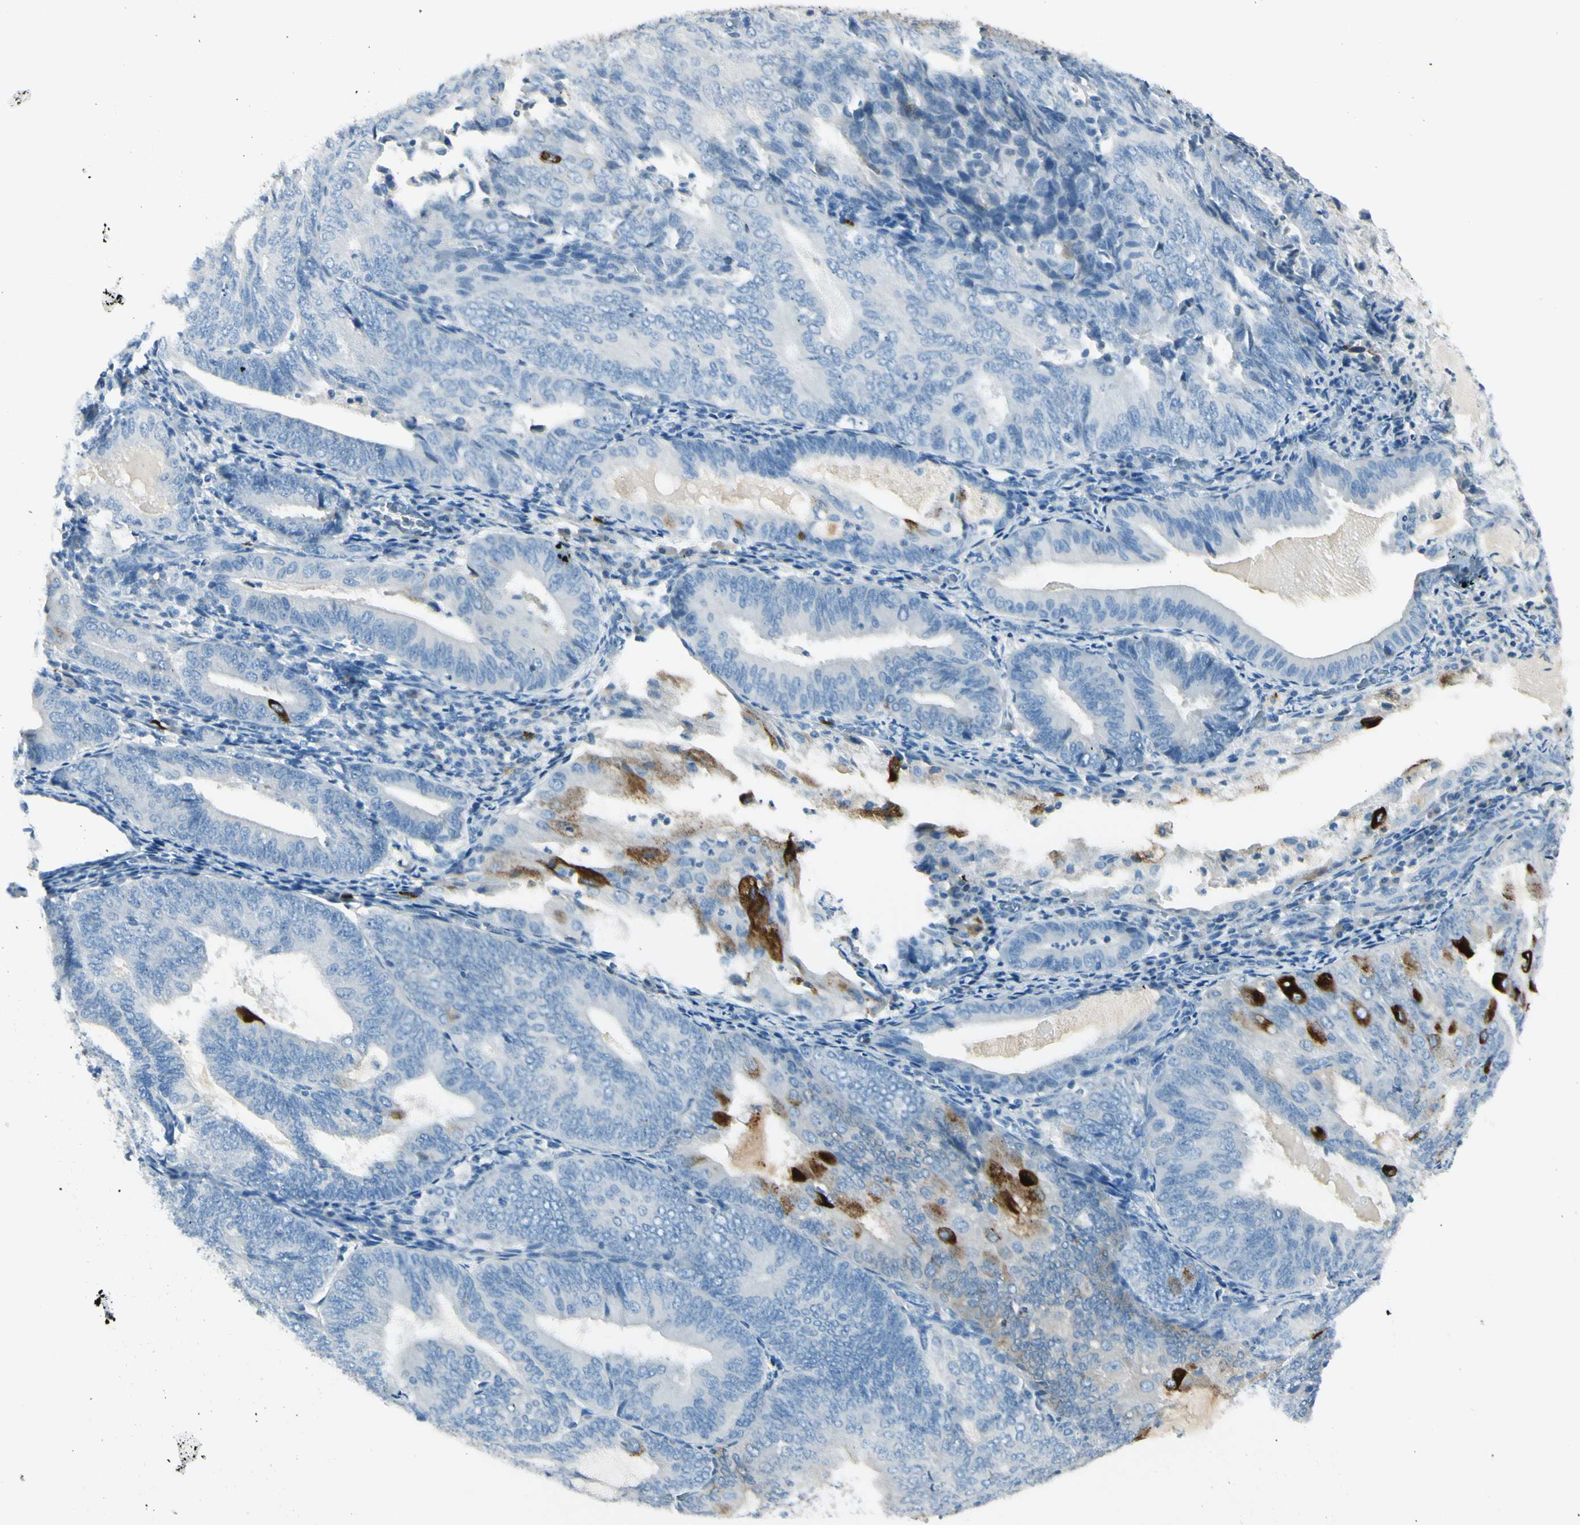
{"staining": {"intensity": "strong", "quantity": "<25%", "location": "cytoplasmic/membranous"}, "tissue": "endometrial cancer", "cell_type": "Tumor cells", "image_type": "cancer", "snomed": [{"axis": "morphology", "description": "Adenocarcinoma, NOS"}, {"axis": "topography", "description": "Endometrium"}], "caption": "IHC of endometrial cancer (adenocarcinoma) exhibits medium levels of strong cytoplasmic/membranous positivity in about <25% of tumor cells.", "gene": "DLG4", "patient": {"sex": "female", "age": 81}}